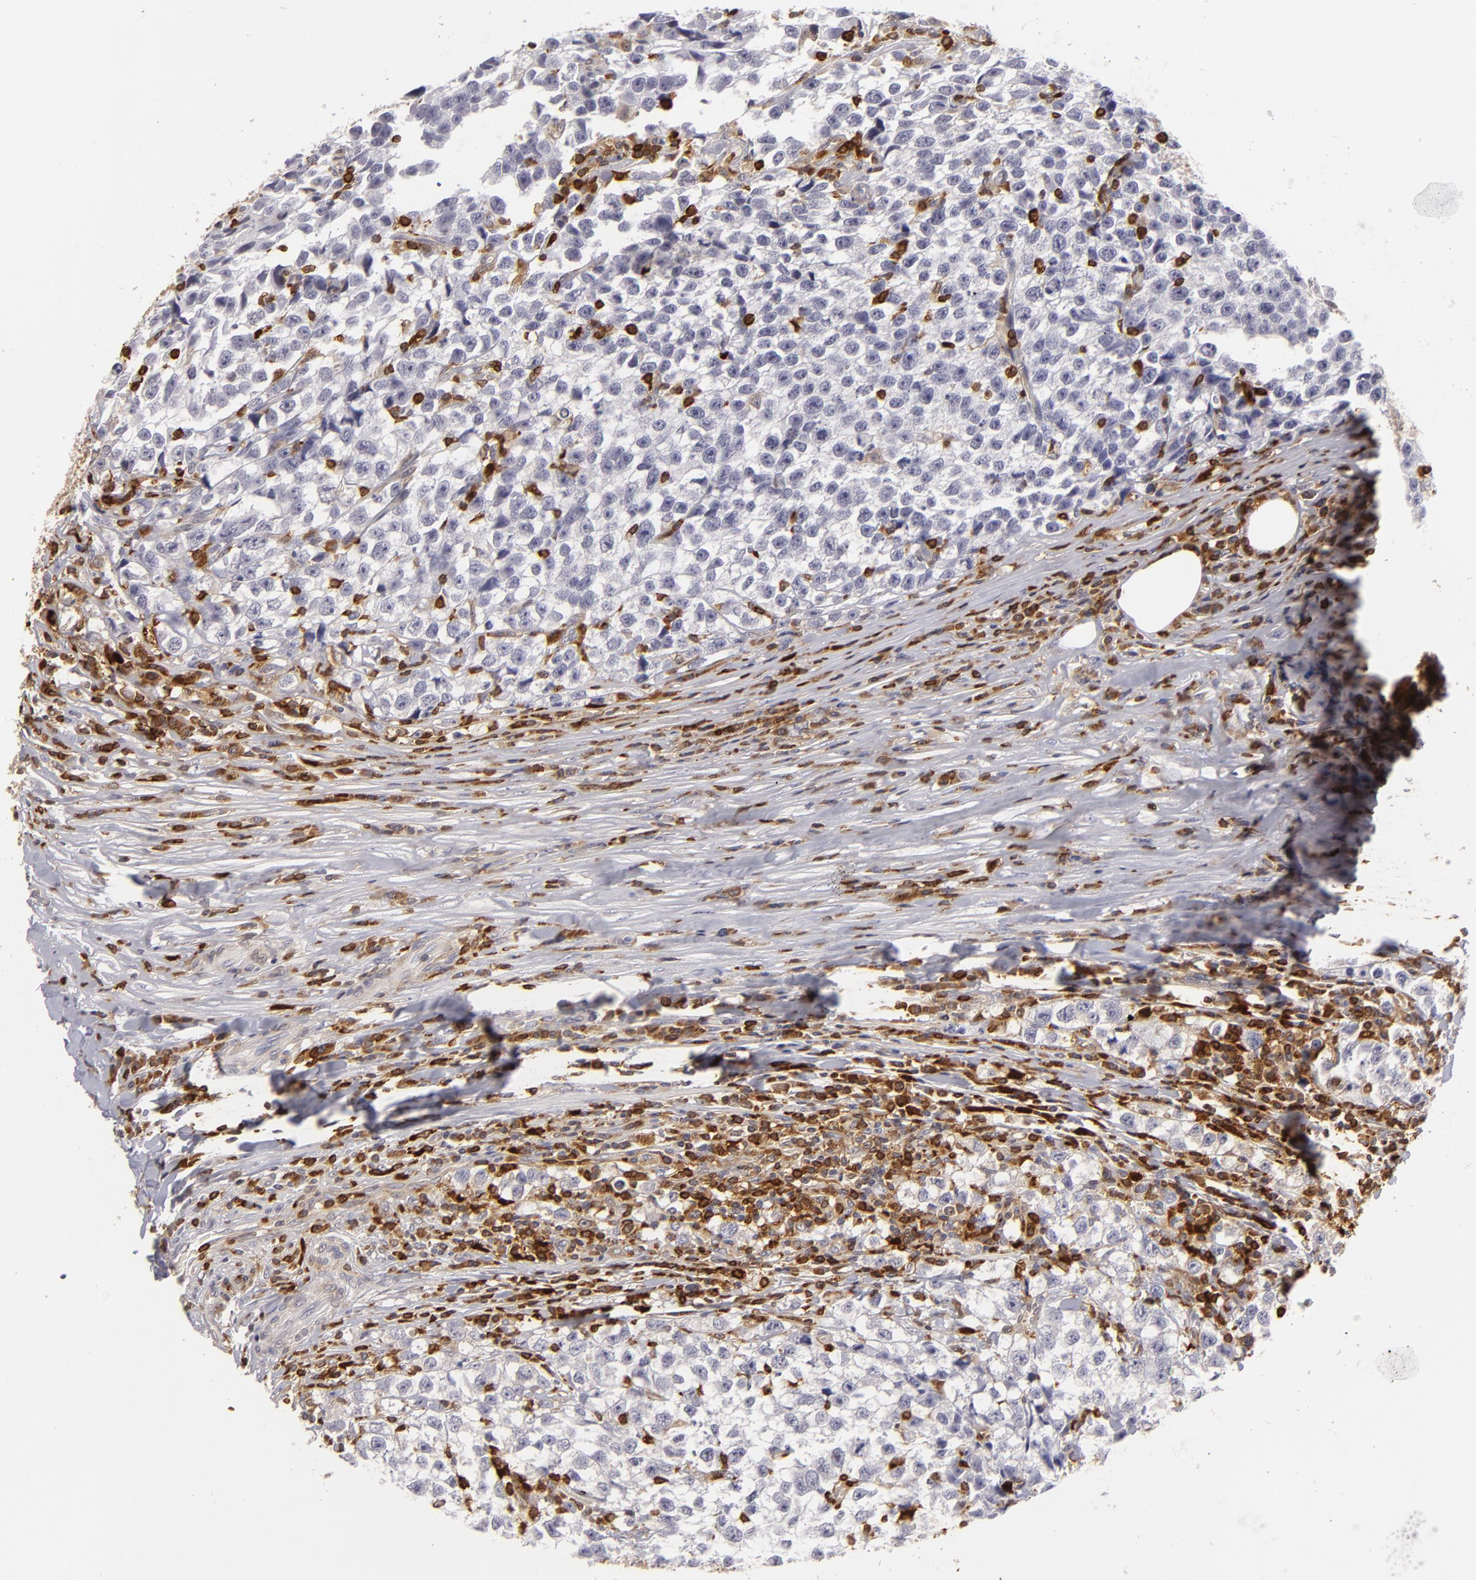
{"staining": {"intensity": "negative", "quantity": "none", "location": "none"}, "tissue": "testis cancer", "cell_type": "Tumor cells", "image_type": "cancer", "snomed": [{"axis": "morphology", "description": "Seminoma, NOS"}, {"axis": "morphology", "description": "Carcinoma, Embryonal, NOS"}, {"axis": "topography", "description": "Testis"}], "caption": "The image displays no significant staining in tumor cells of seminoma (testis).", "gene": "APOBEC3G", "patient": {"sex": "male", "age": 30}}